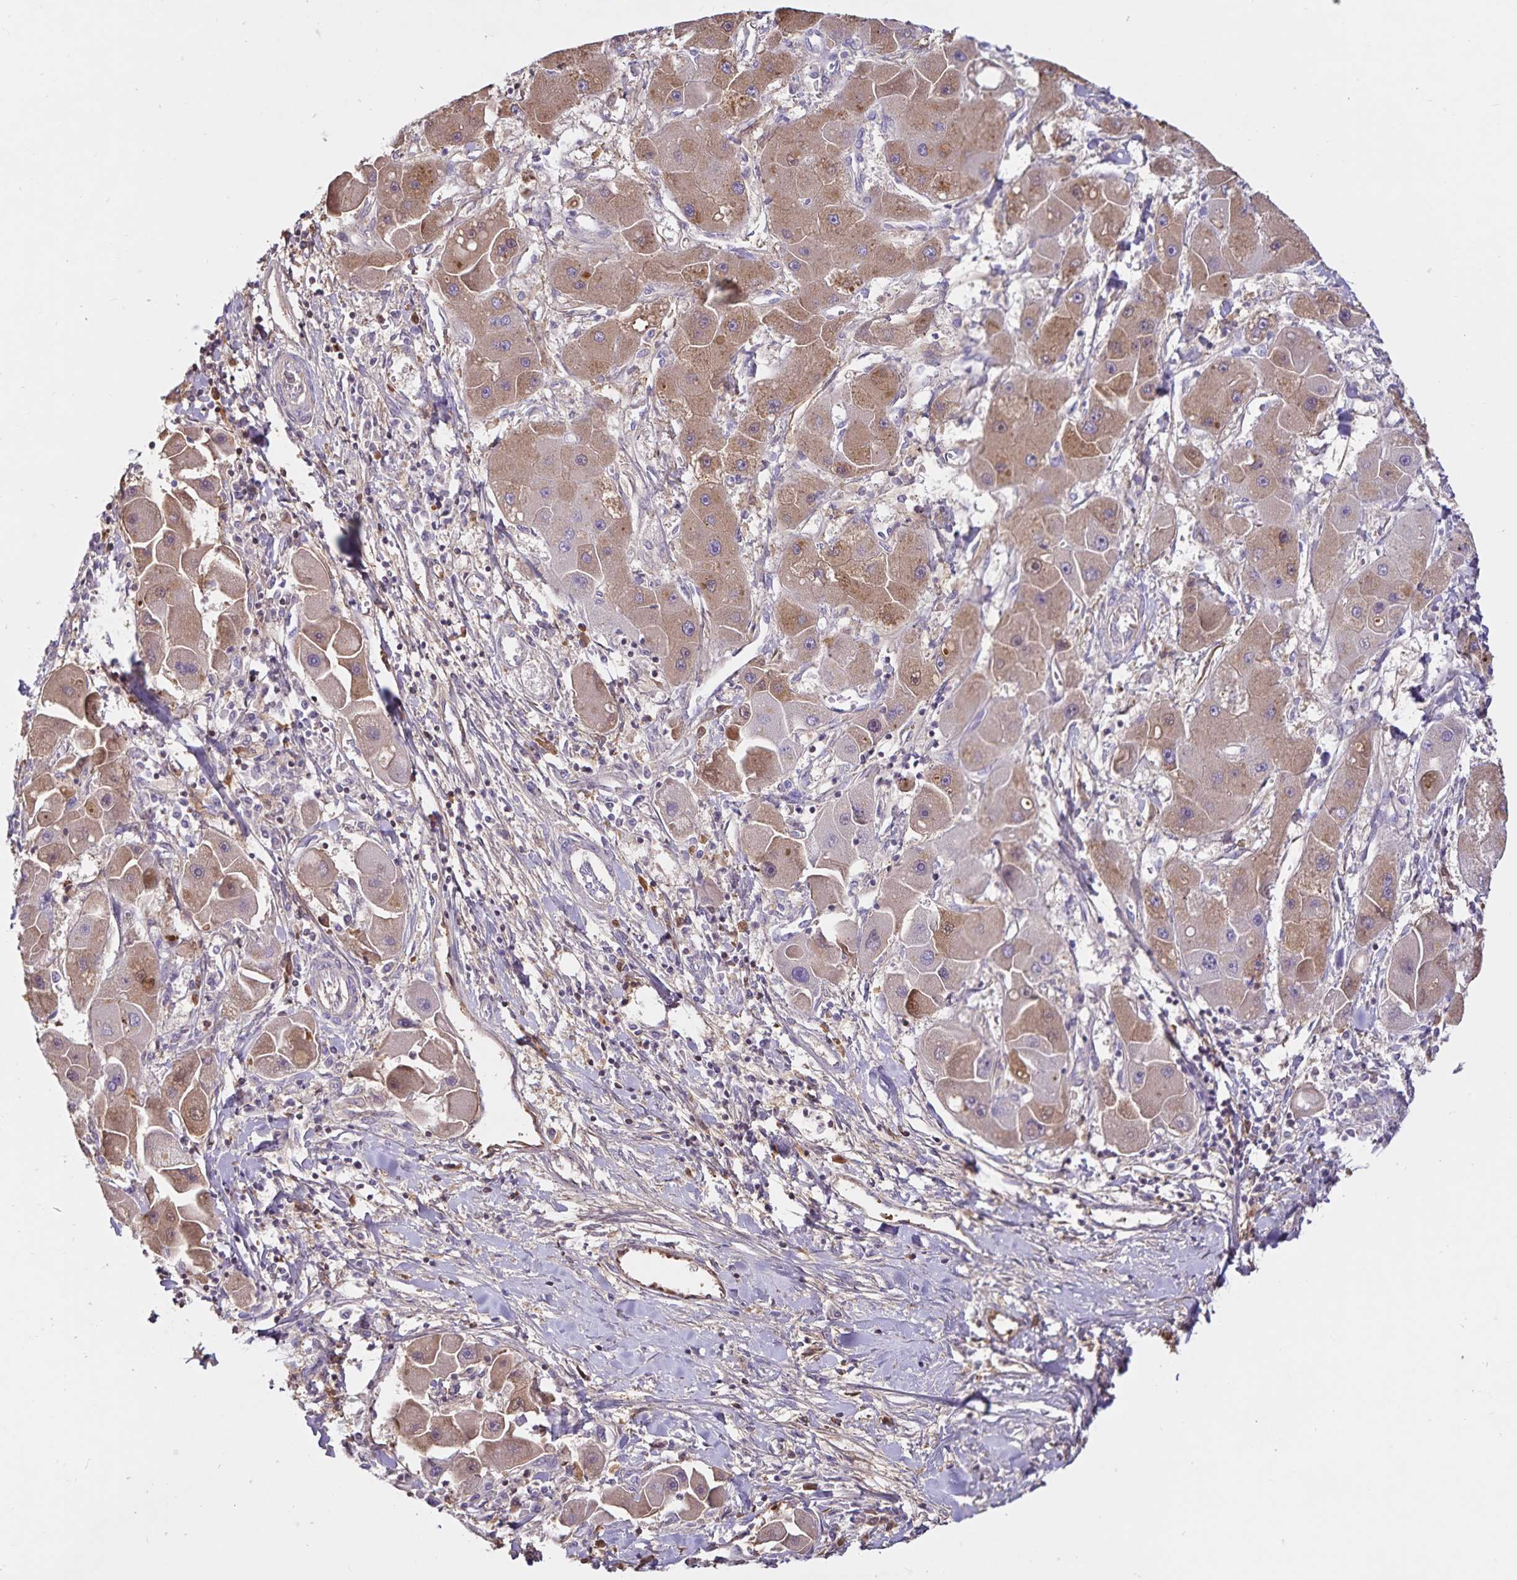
{"staining": {"intensity": "moderate", "quantity": "25%-75%", "location": "cytoplasmic/membranous"}, "tissue": "liver cancer", "cell_type": "Tumor cells", "image_type": "cancer", "snomed": [{"axis": "morphology", "description": "Carcinoma, Hepatocellular, NOS"}, {"axis": "topography", "description": "Liver"}], "caption": "Liver cancer (hepatocellular carcinoma) stained with a brown dye exhibits moderate cytoplasmic/membranous positive staining in approximately 25%-75% of tumor cells.", "gene": "FGG", "patient": {"sex": "male", "age": 24}}